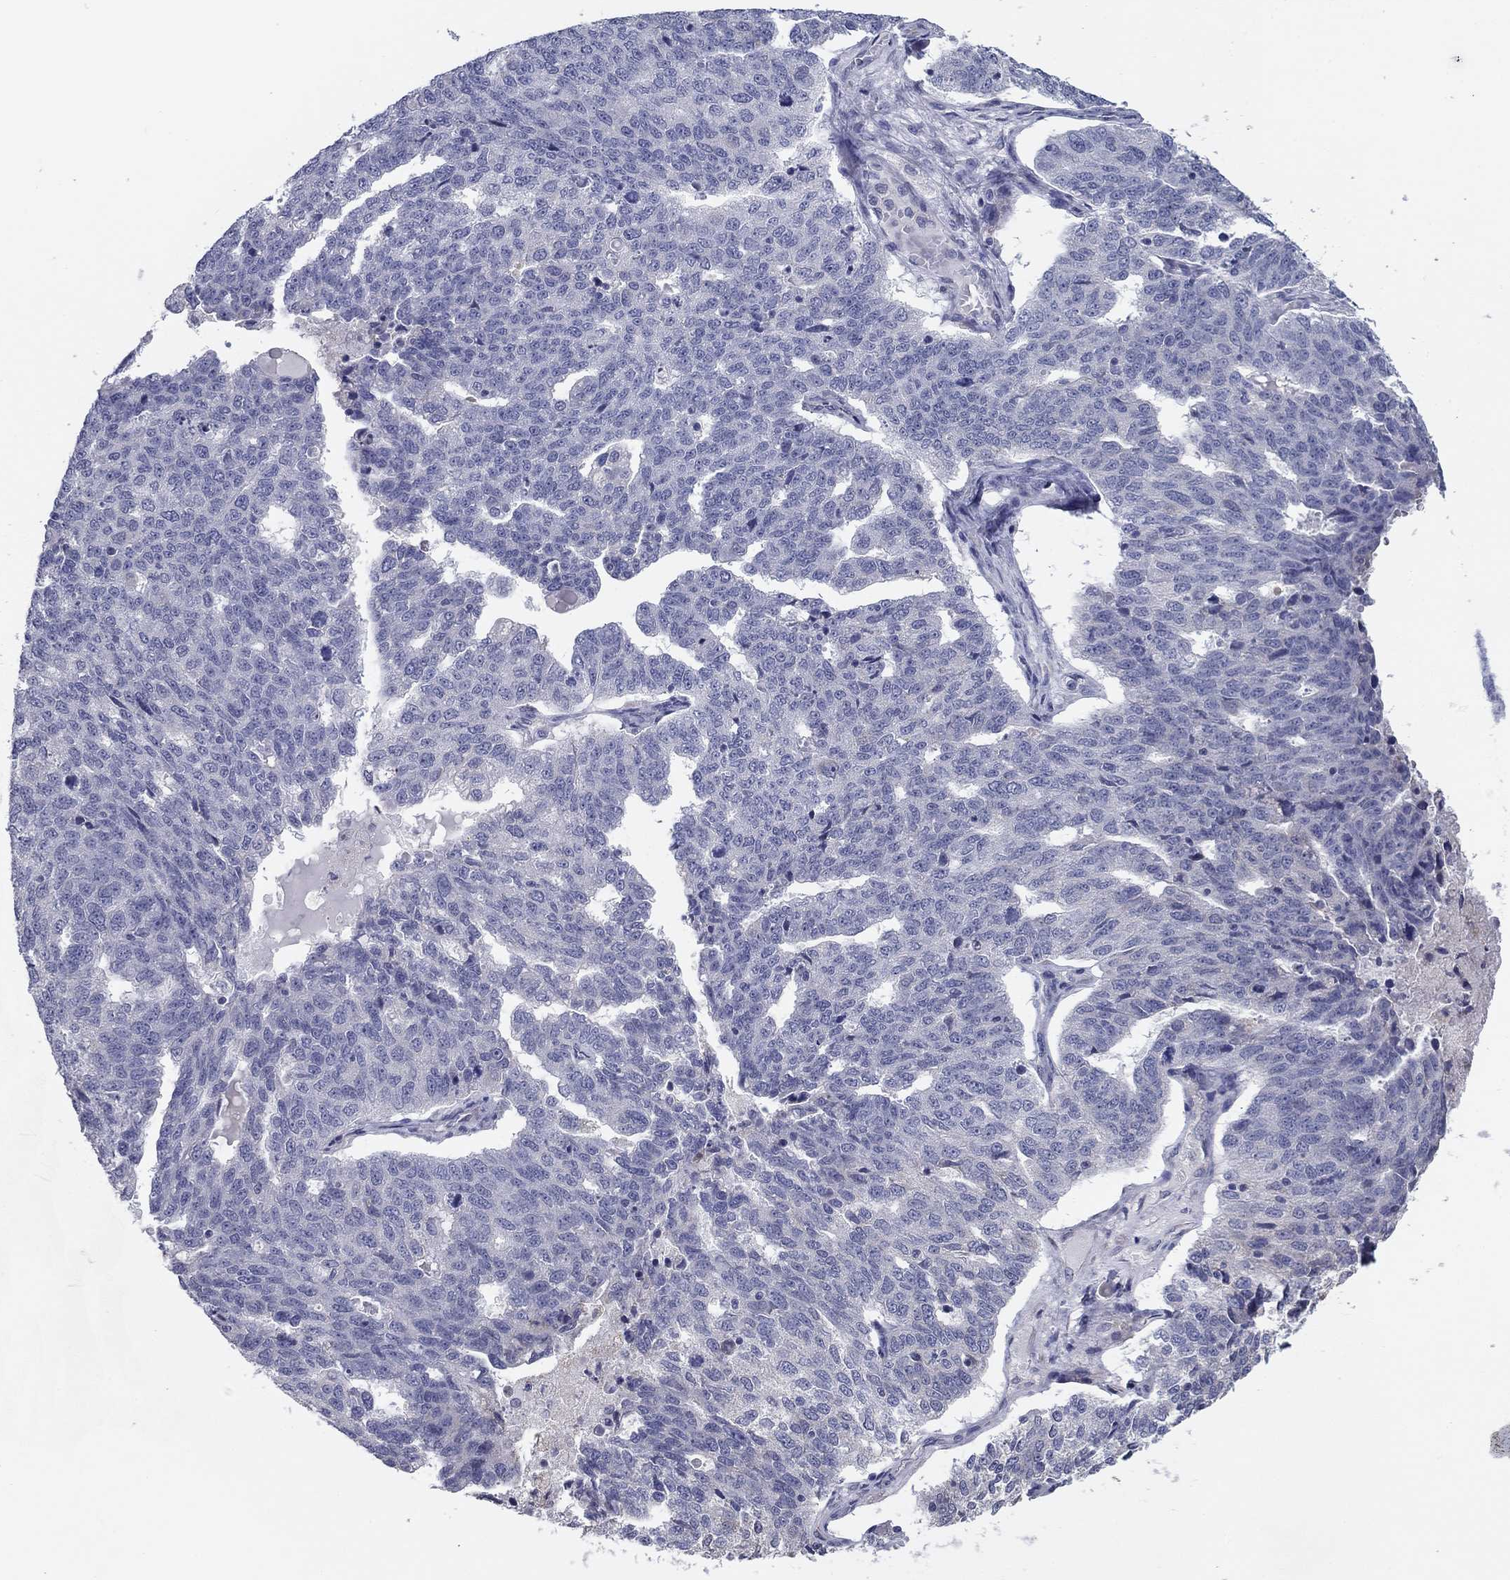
{"staining": {"intensity": "negative", "quantity": "none", "location": "none"}, "tissue": "ovarian cancer", "cell_type": "Tumor cells", "image_type": "cancer", "snomed": [{"axis": "morphology", "description": "Cystadenocarcinoma, serous, NOS"}, {"axis": "topography", "description": "Ovary"}], "caption": "Micrograph shows no protein staining in tumor cells of ovarian cancer tissue. Nuclei are stained in blue.", "gene": "GRK7", "patient": {"sex": "female", "age": 71}}